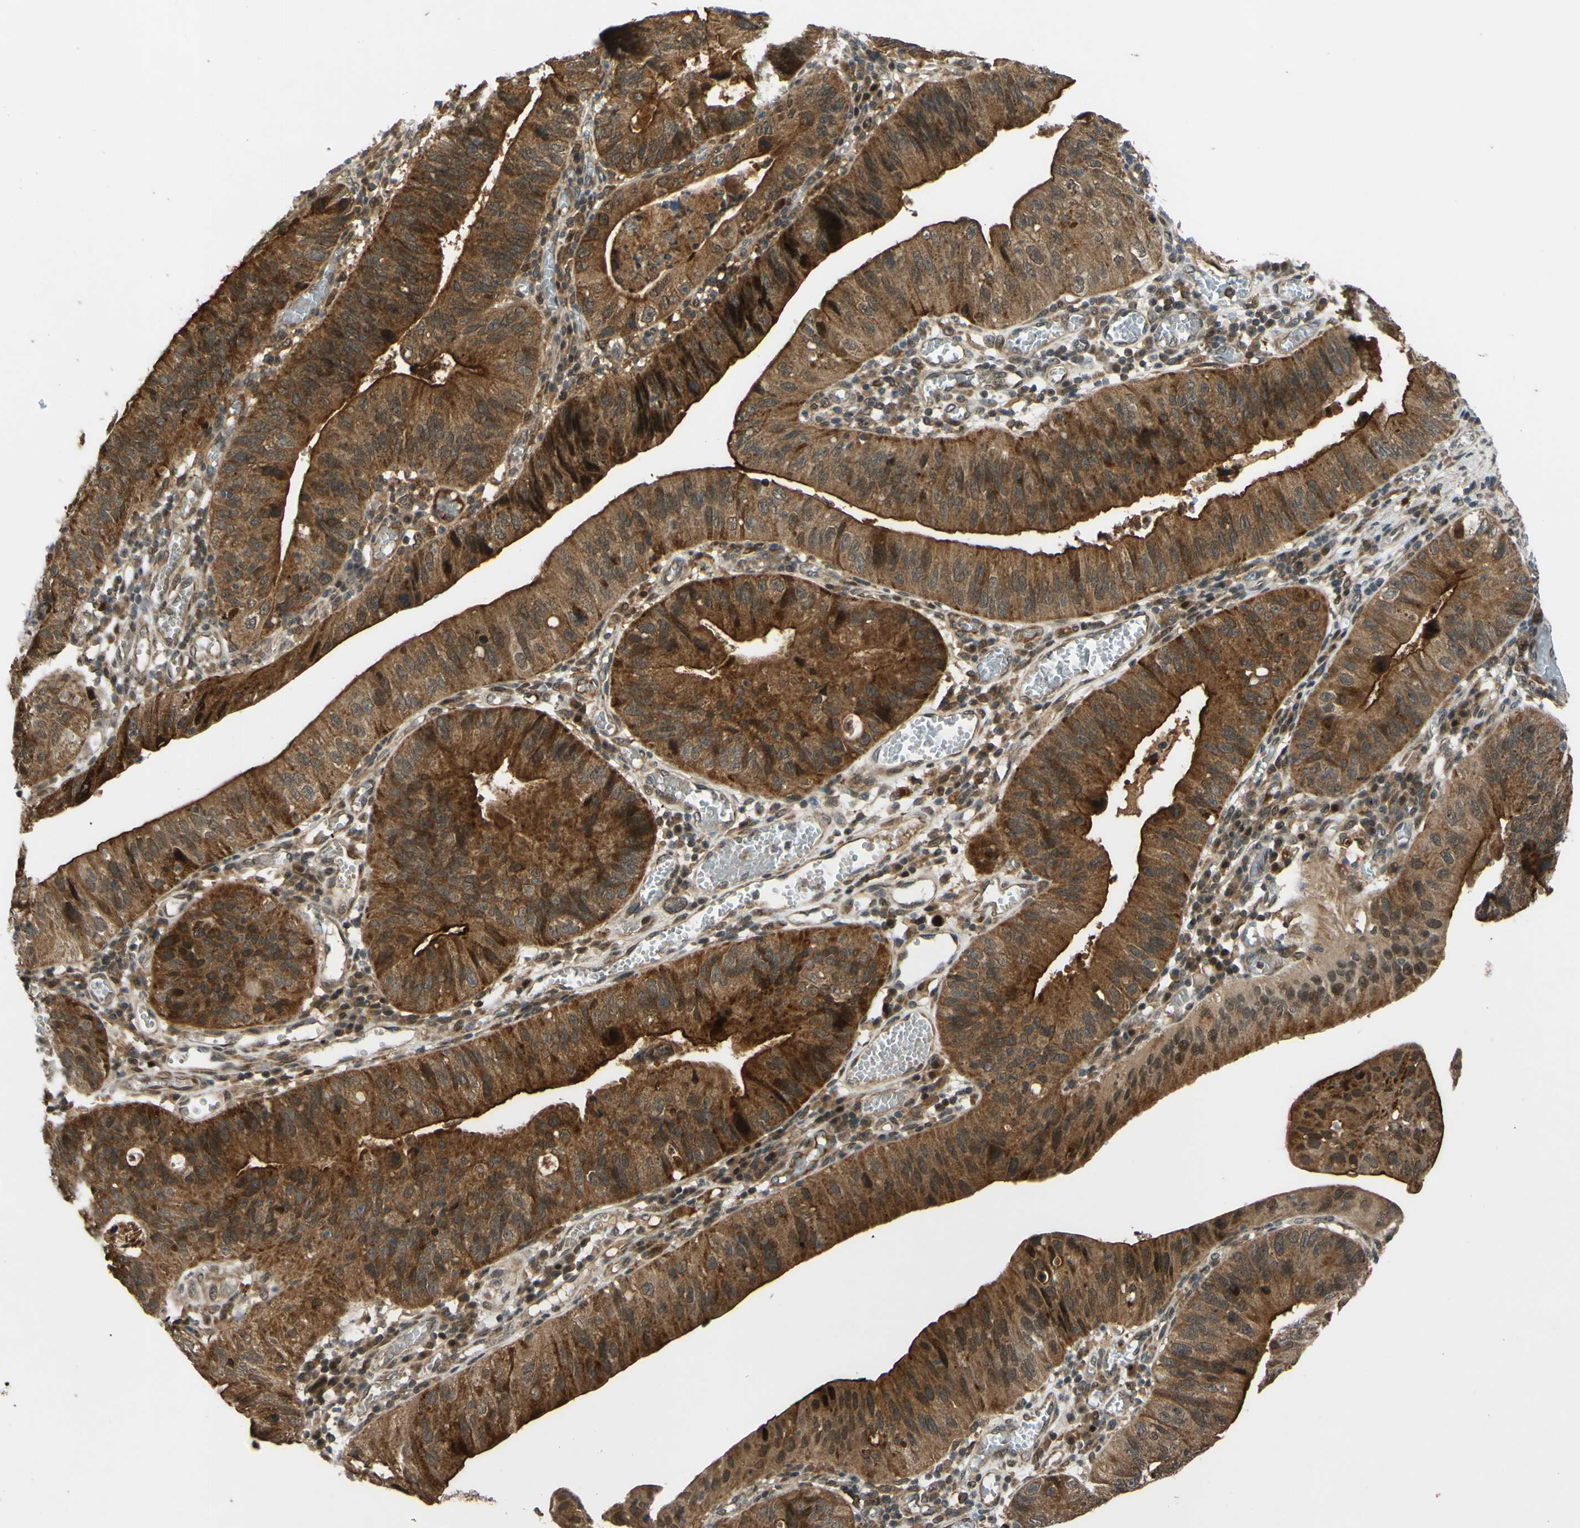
{"staining": {"intensity": "moderate", "quantity": ">75%", "location": "cytoplasmic/membranous"}, "tissue": "stomach cancer", "cell_type": "Tumor cells", "image_type": "cancer", "snomed": [{"axis": "morphology", "description": "Adenocarcinoma, NOS"}, {"axis": "topography", "description": "Stomach"}], "caption": "Protein expression analysis of stomach cancer (adenocarcinoma) displays moderate cytoplasmic/membranous expression in about >75% of tumor cells.", "gene": "ABCC8", "patient": {"sex": "male", "age": 59}}